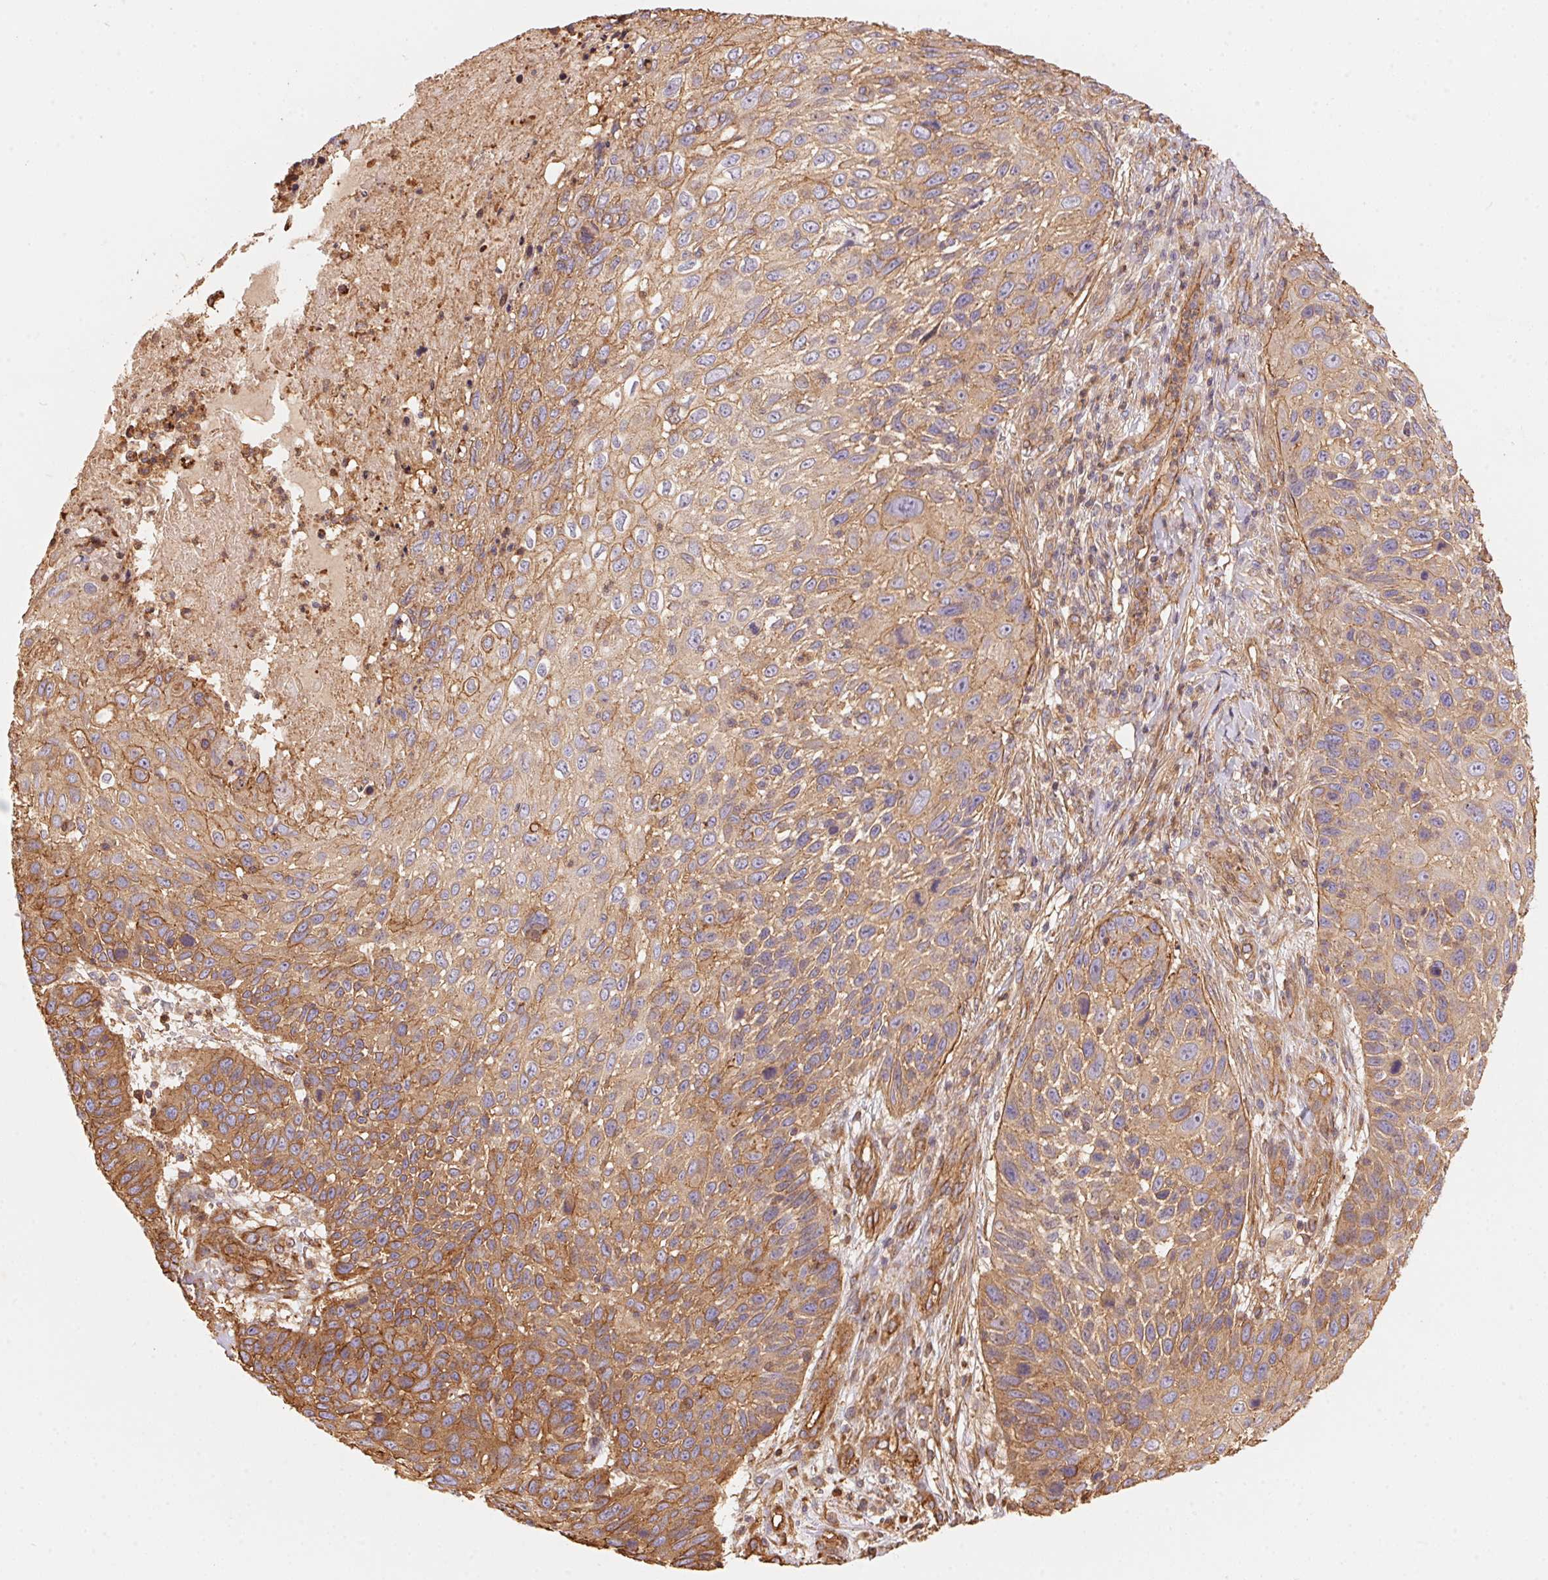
{"staining": {"intensity": "moderate", "quantity": ">75%", "location": "cytoplasmic/membranous"}, "tissue": "skin cancer", "cell_type": "Tumor cells", "image_type": "cancer", "snomed": [{"axis": "morphology", "description": "Squamous cell carcinoma, NOS"}, {"axis": "topography", "description": "Skin"}], "caption": "Human squamous cell carcinoma (skin) stained for a protein (brown) demonstrates moderate cytoplasmic/membranous positive staining in about >75% of tumor cells.", "gene": "FRAS1", "patient": {"sex": "male", "age": 92}}